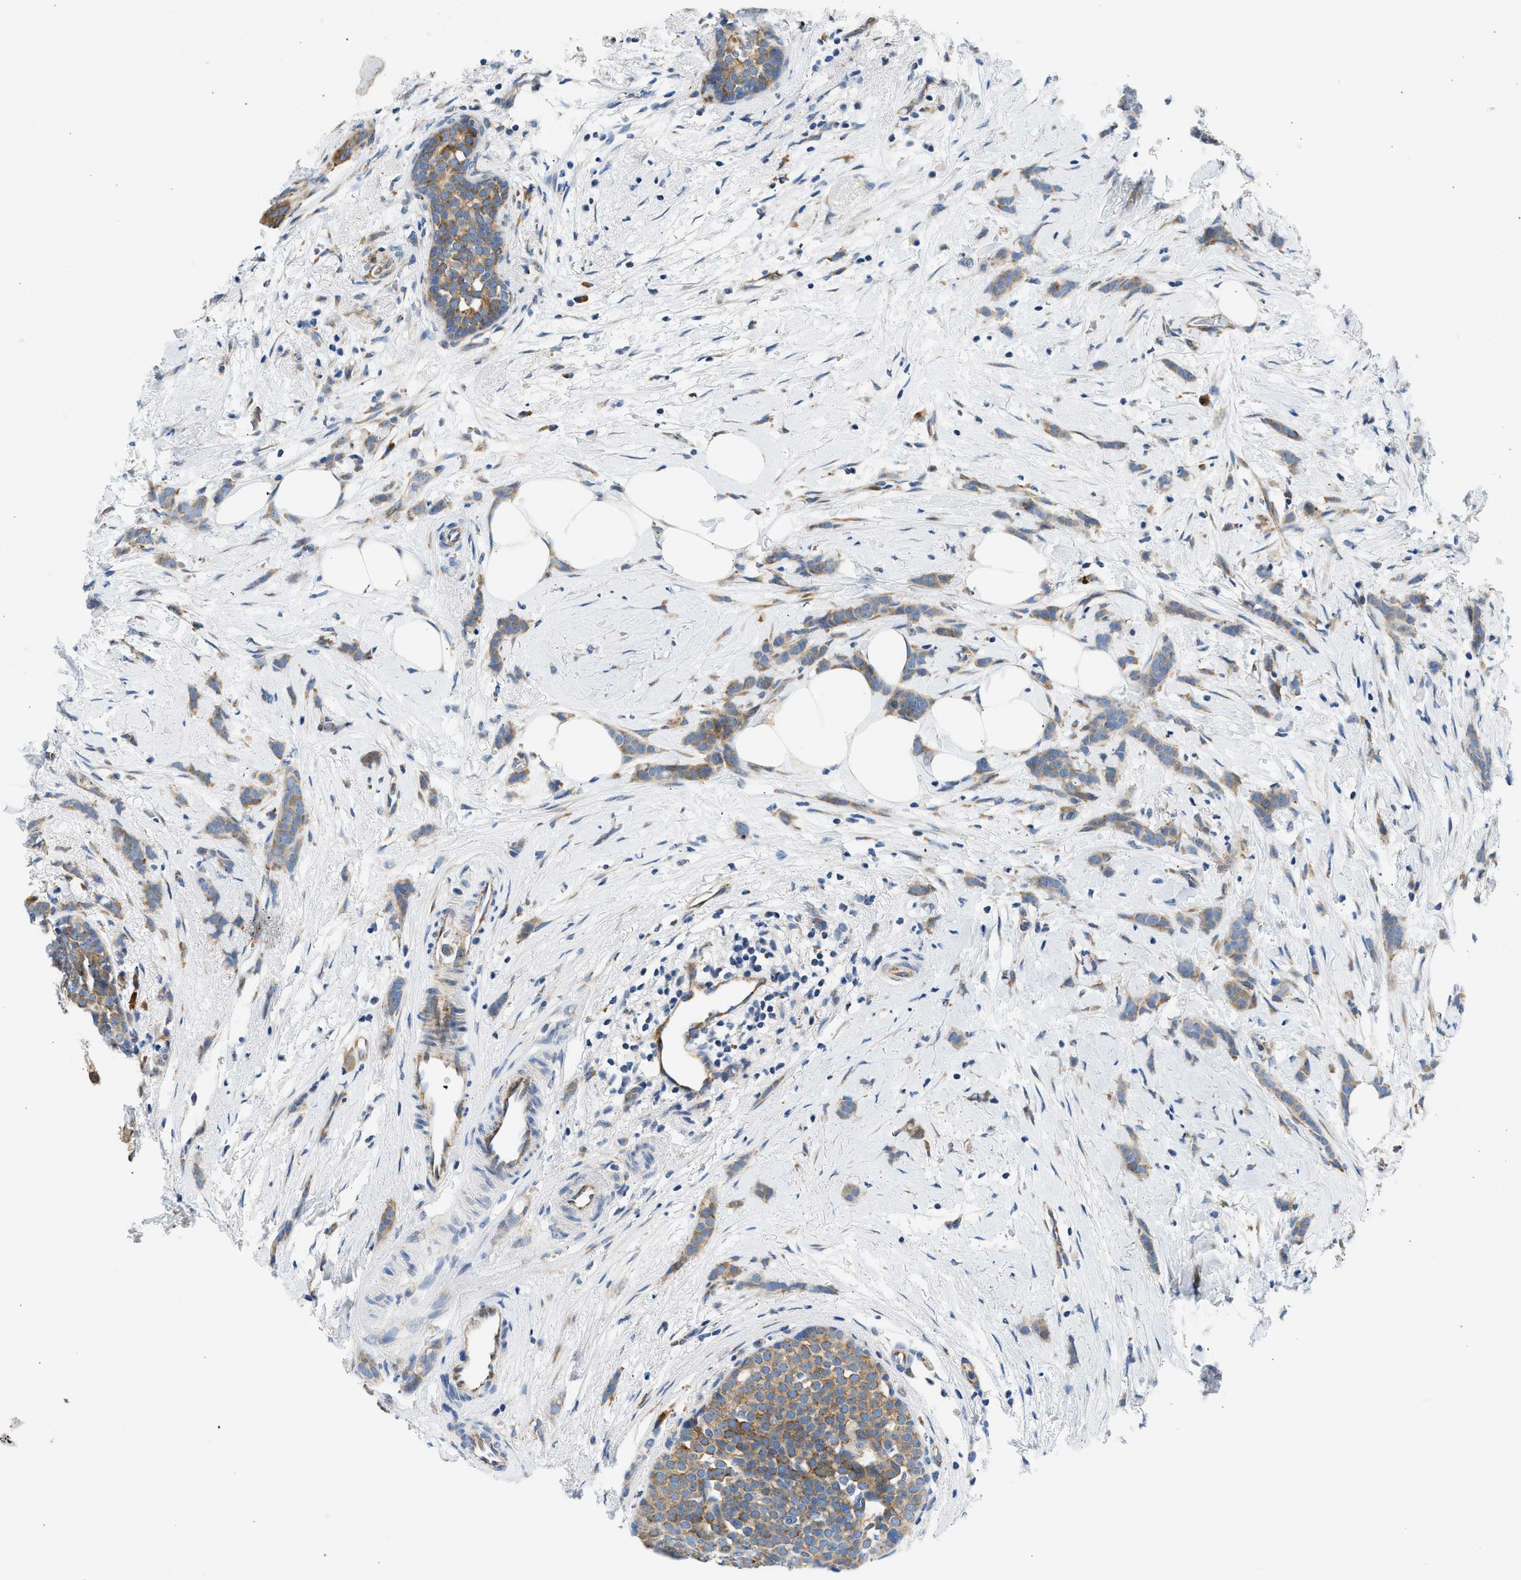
{"staining": {"intensity": "weak", "quantity": ">75%", "location": "cytoplasmic/membranous"}, "tissue": "breast cancer", "cell_type": "Tumor cells", "image_type": "cancer", "snomed": [{"axis": "morphology", "description": "Lobular carcinoma, in situ"}, {"axis": "morphology", "description": "Lobular carcinoma"}, {"axis": "topography", "description": "Breast"}], "caption": "An IHC micrograph of tumor tissue is shown. Protein staining in brown shows weak cytoplasmic/membranous positivity in breast cancer (lobular carcinoma in situ) within tumor cells.", "gene": "CAMKK2", "patient": {"sex": "female", "age": 41}}